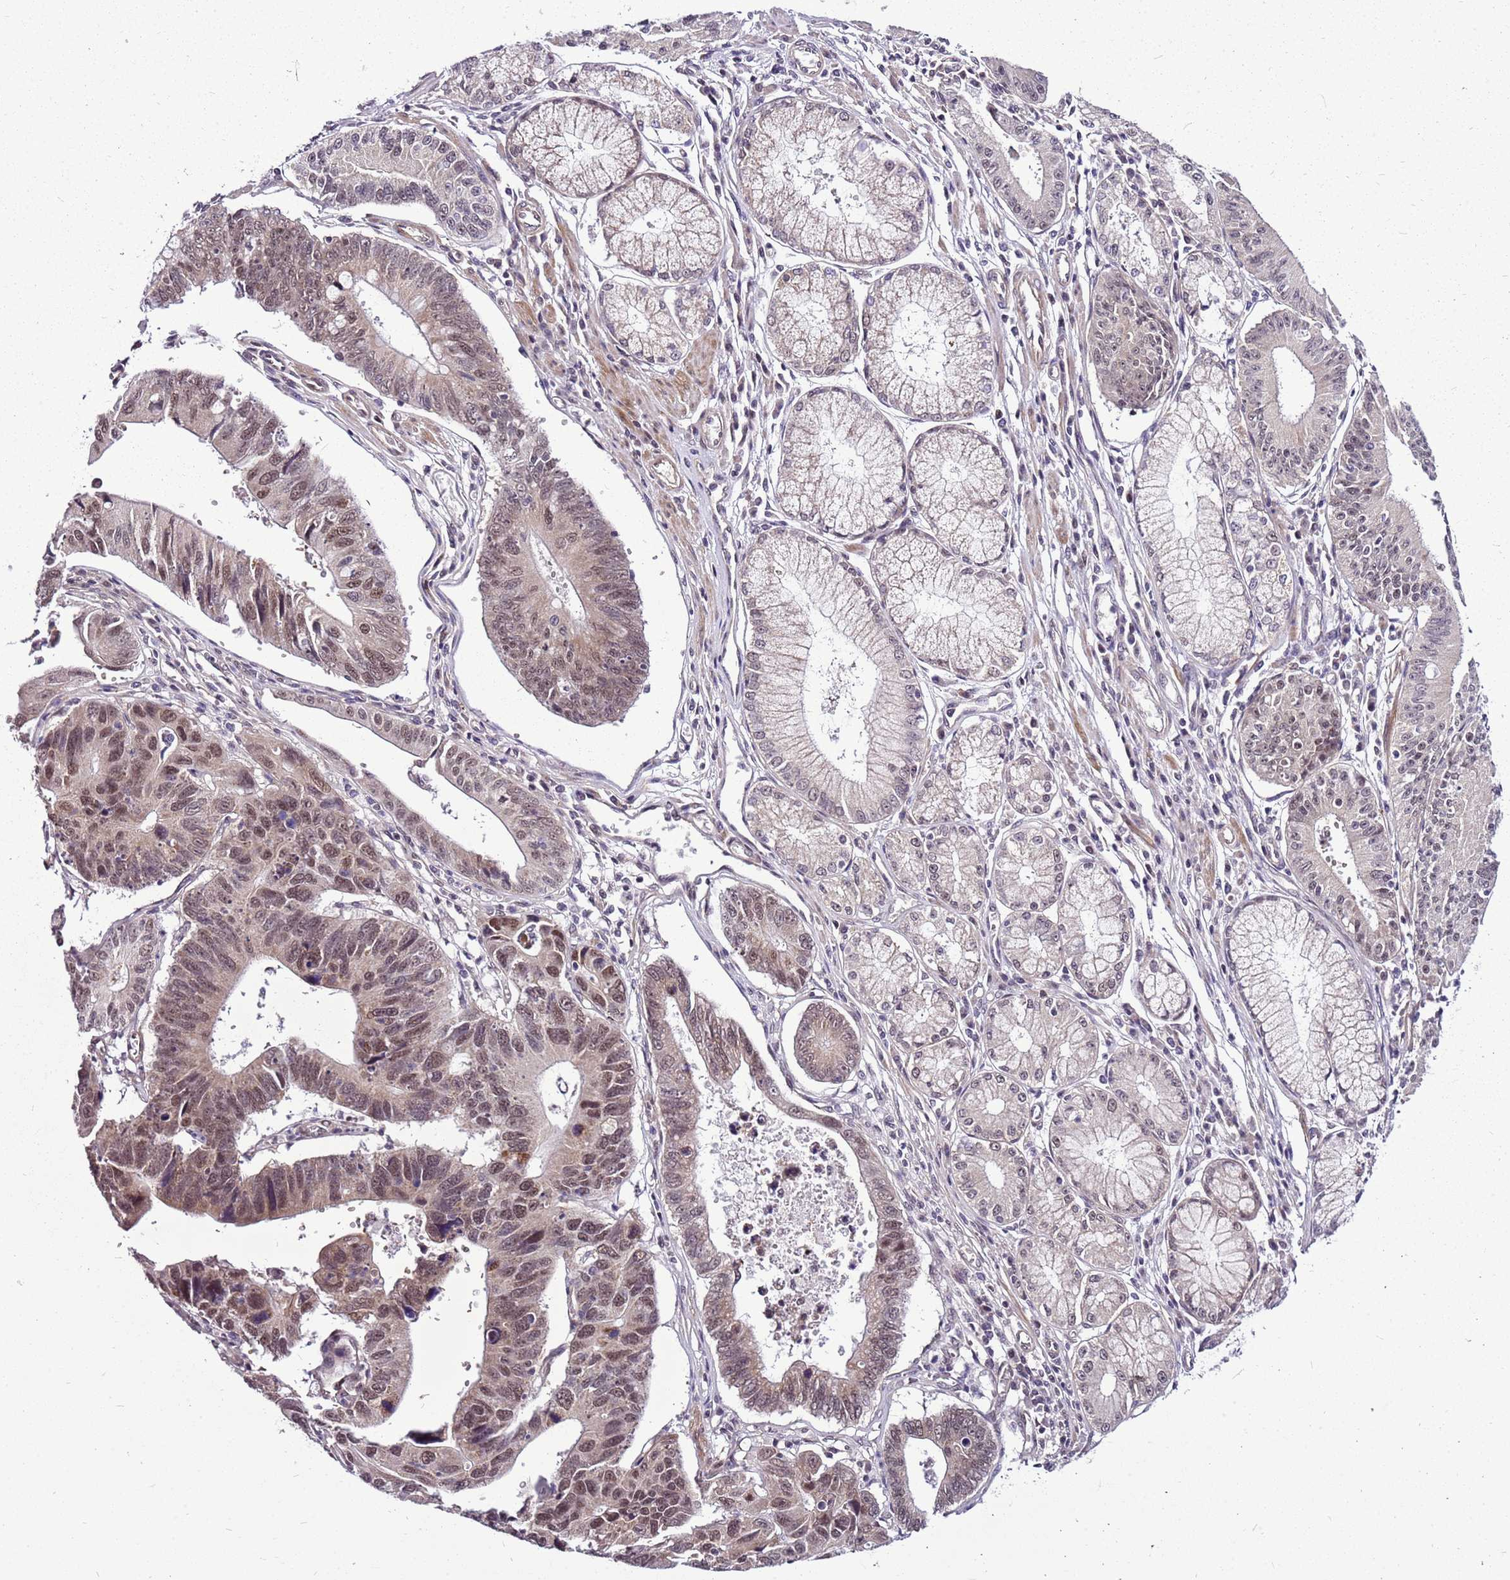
{"staining": {"intensity": "moderate", "quantity": ">75%", "location": "nuclear"}, "tissue": "stomach cancer", "cell_type": "Tumor cells", "image_type": "cancer", "snomed": [{"axis": "morphology", "description": "Adenocarcinoma, NOS"}, {"axis": "topography", "description": "Stomach"}], "caption": "IHC staining of stomach cancer, which exhibits medium levels of moderate nuclear staining in about >75% of tumor cells indicating moderate nuclear protein expression. The staining was performed using DAB (3,3'-diaminobenzidine) (brown) for protein detection and nuclei were counterstained in hematoxylin (blue).", "gene": "CCDC166", "patient": {"sex": "male", "age": 59}}